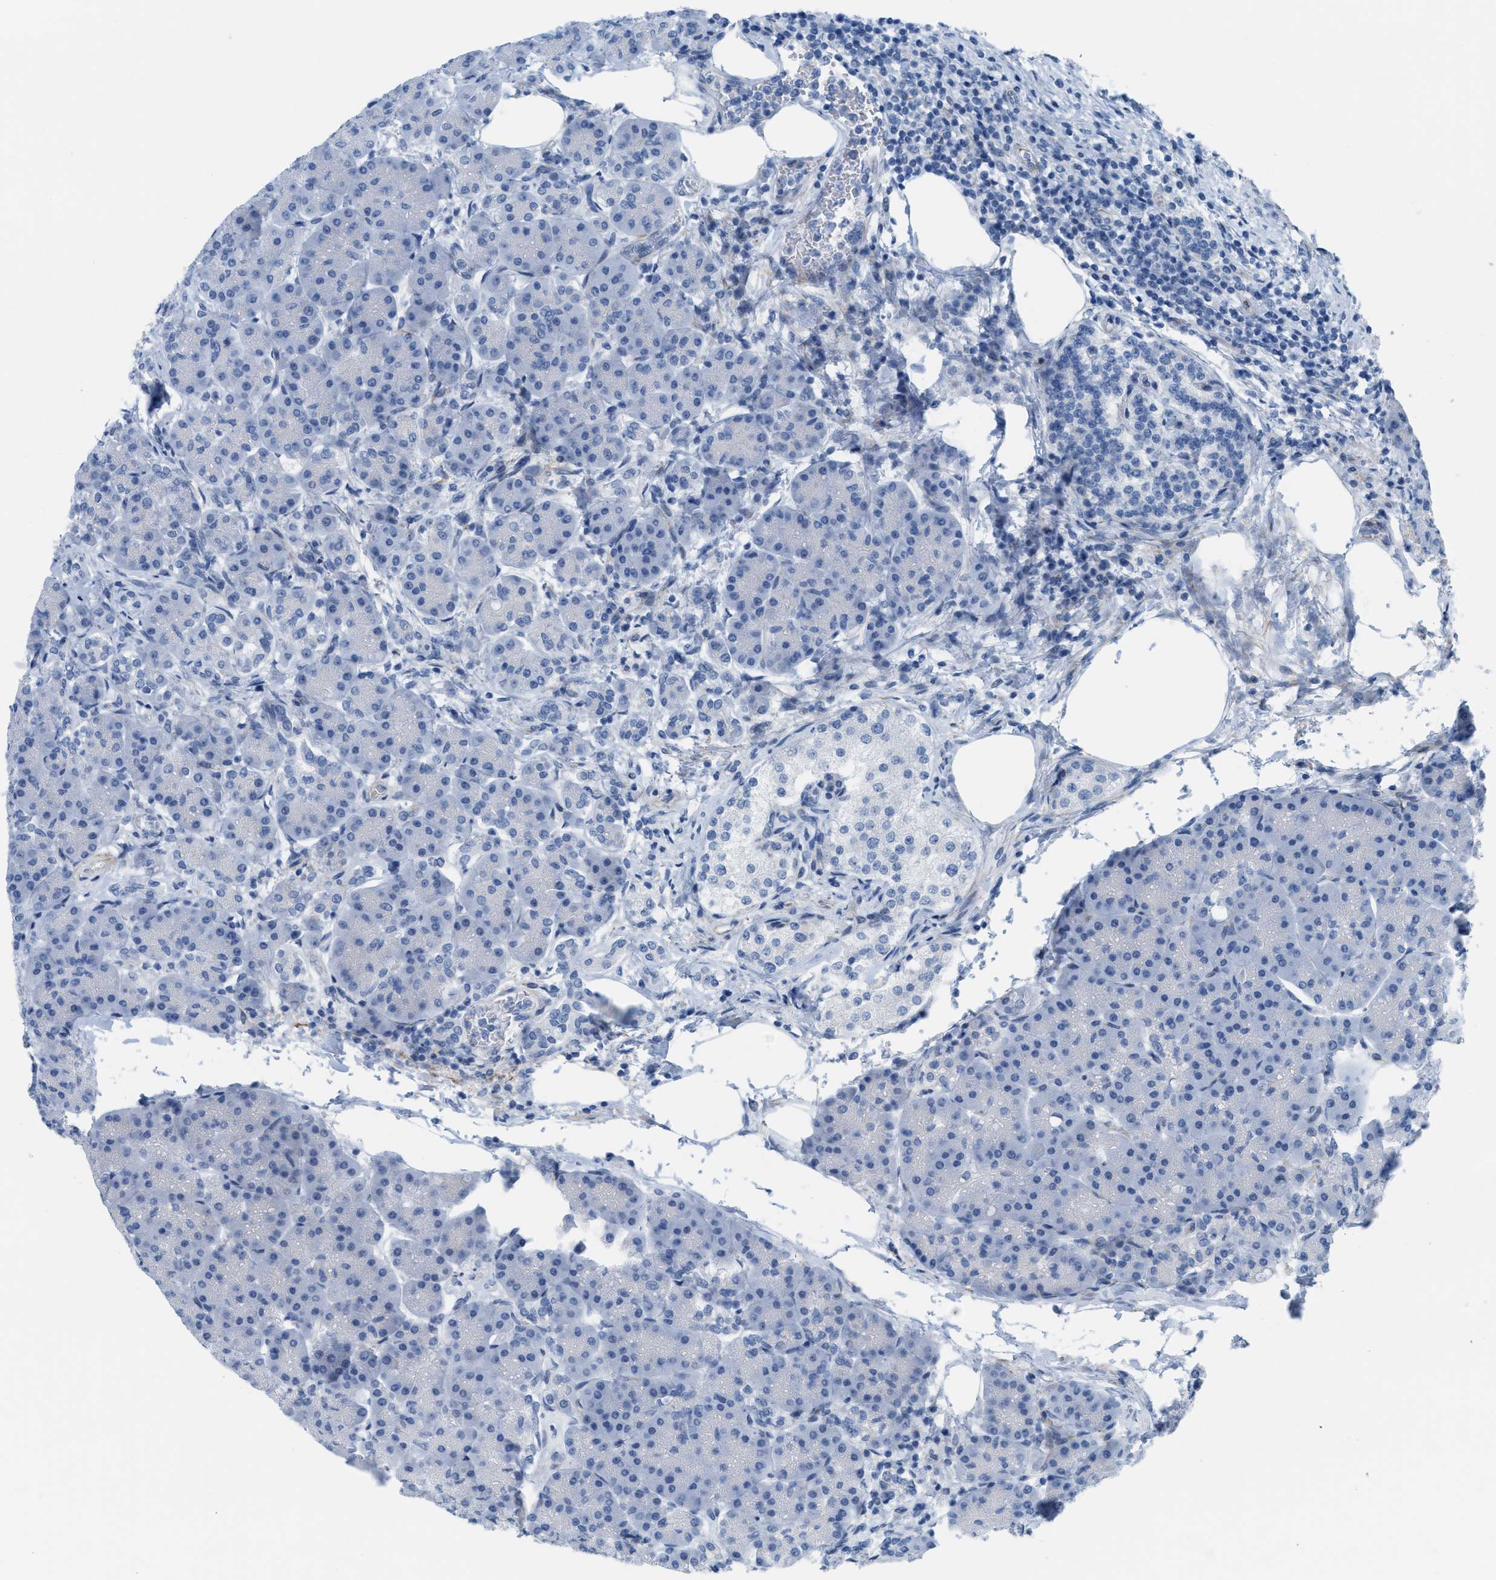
{"staining": {"intensity": "negative", "quantity": "none", "location": "none"}, "tissue": "pancreas", "cell_type": "Exocrine glandular cells", "image_type": "normal", "snomed": [{"axis": "morphology", "description": "Normal tissue, NOS"}, {"axis": "topography", "description": "Pancreas"}], "caption": "Histopathology image shows no significant protein staining in exocrine glandular cells of normal pancreas. Nuclei are stained in blue.", "gene": "SLC12A1", "patient": {"sex": "female", "age": 70}}